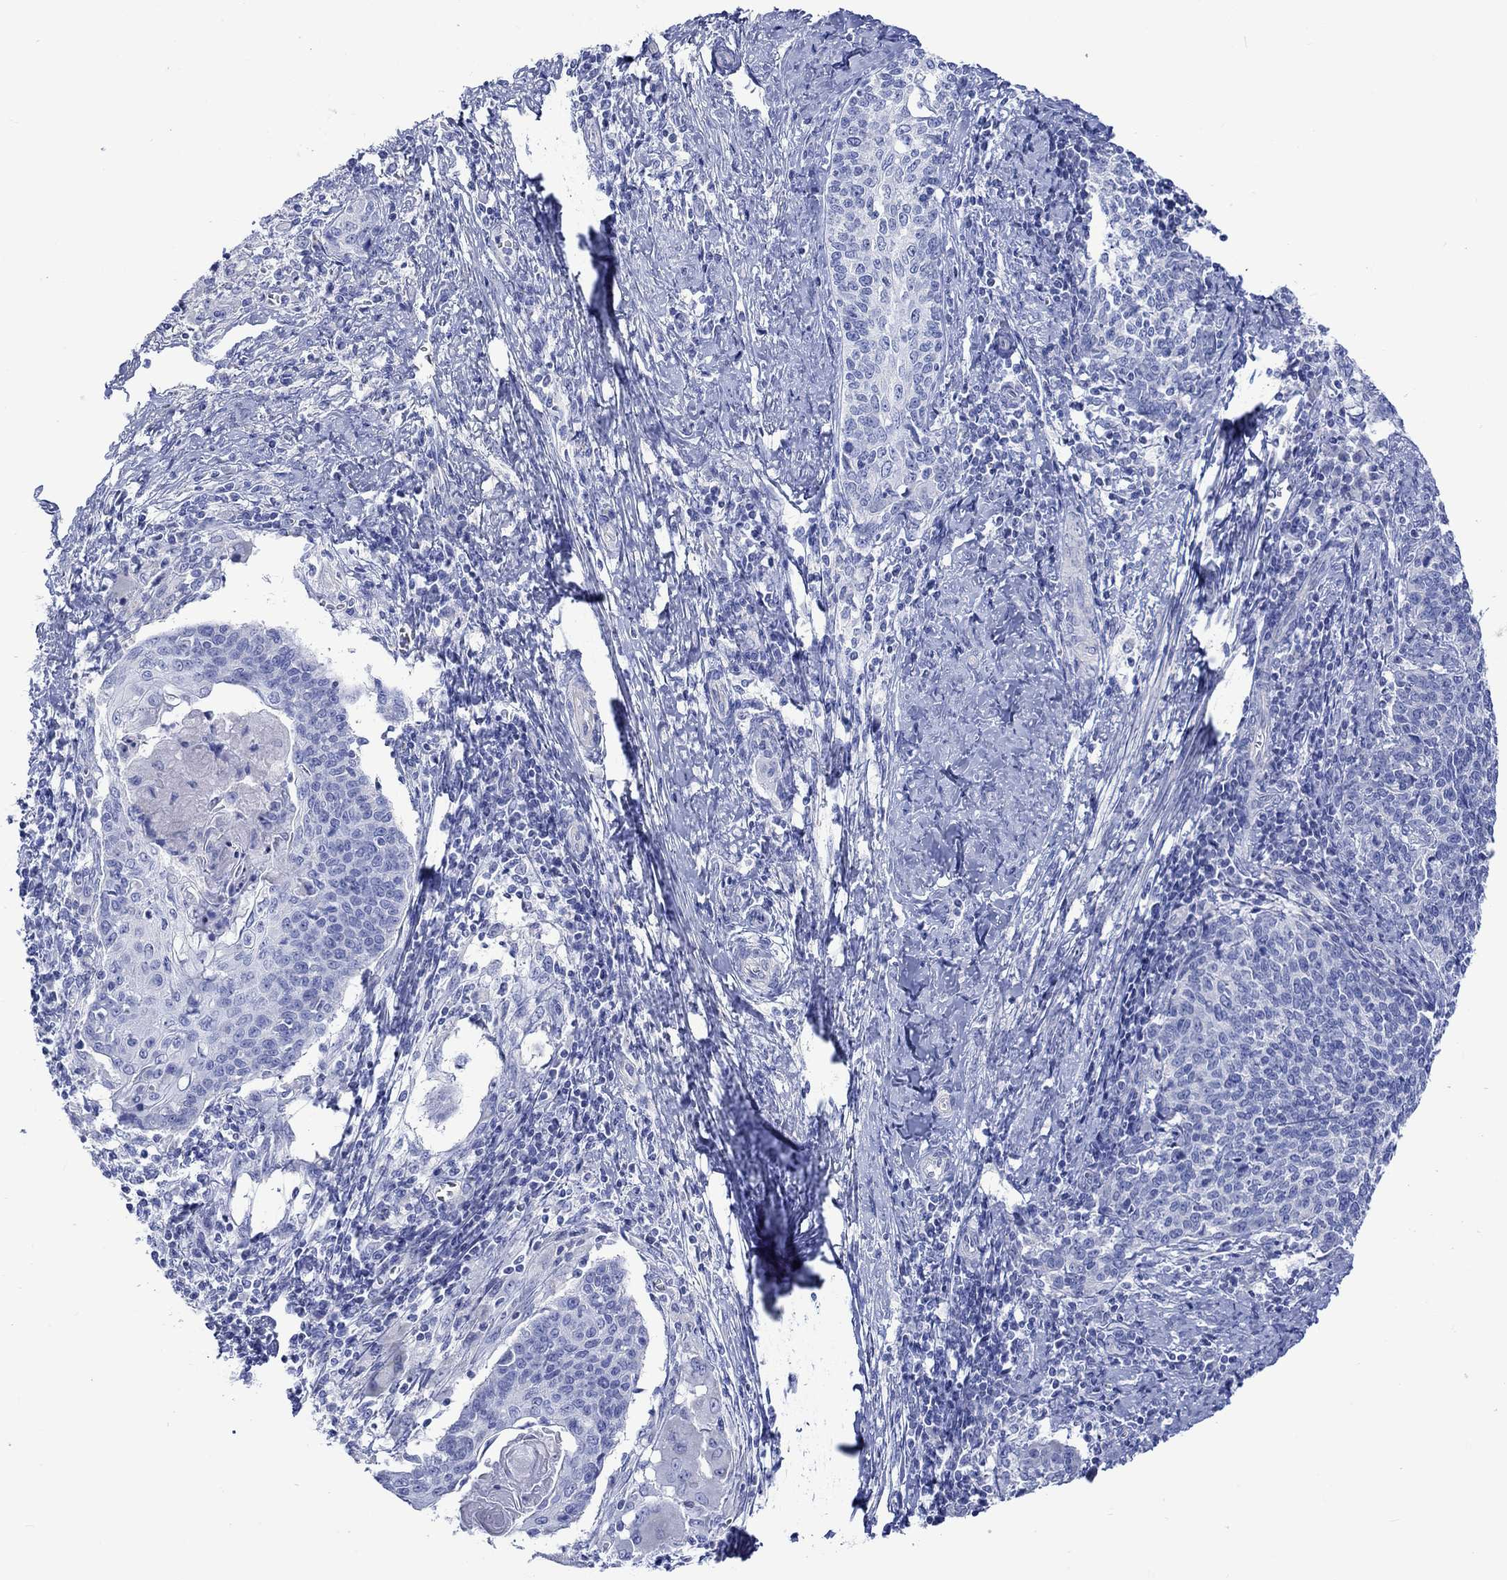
{"staining": {"intensity": "negative", "quantity": "none", "location": "none"}, "tissue": "cervical cancer", "cell_type": "Tumor cells", "image_type": "cancer", "snomed": [{"axis": "morphology", "description": "Squamous cell carcinoma, NOS"}, {"axis": "topography", "description": "Cervix"}], "caption": "Cervical cancer stained for a protein using IHC reveals no staining tumor cells.", "gene": "CPLX2", "patient": {"sex": "female", "age": 39}}